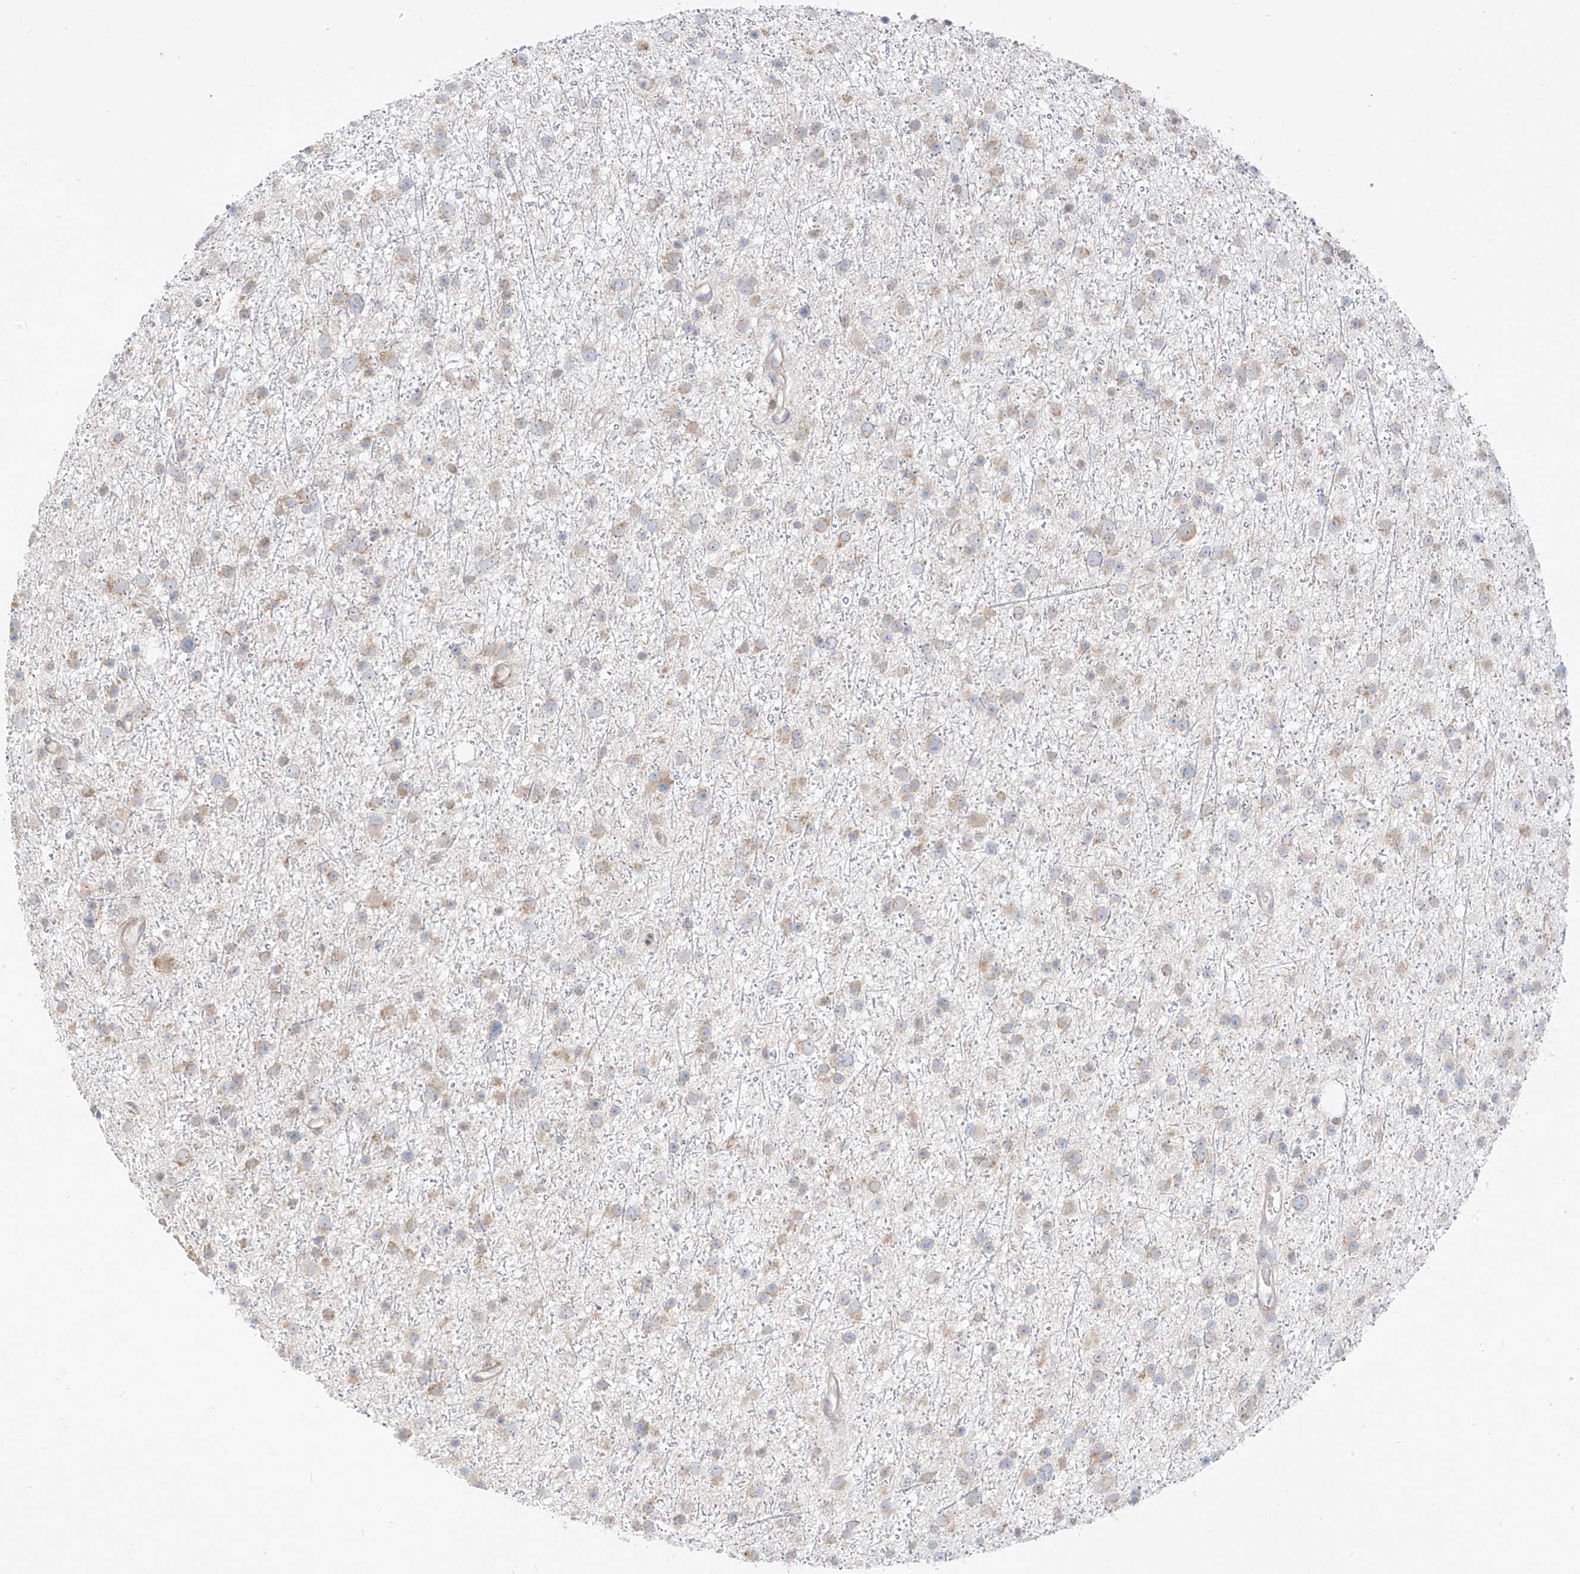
{"staining": {"intensity": "weak", "quantity": "<25%", "location": "cytoplasmic/membranous"}, "tissue": "glioma", "cell_type": "Tumor cells", "image_type": "cancer", "snomed": [{"axis": "morphology", "description": "Glioma, malignant, Low grade"}, {"axis": "topography", "description": "Cerebral cortex"}], "caption": "A micrograph of human malignant glioma (low-grade) is negative for staining in tumor cells.", "gene": "STT3A", "patient": {"sex": "female", "age": 39}}